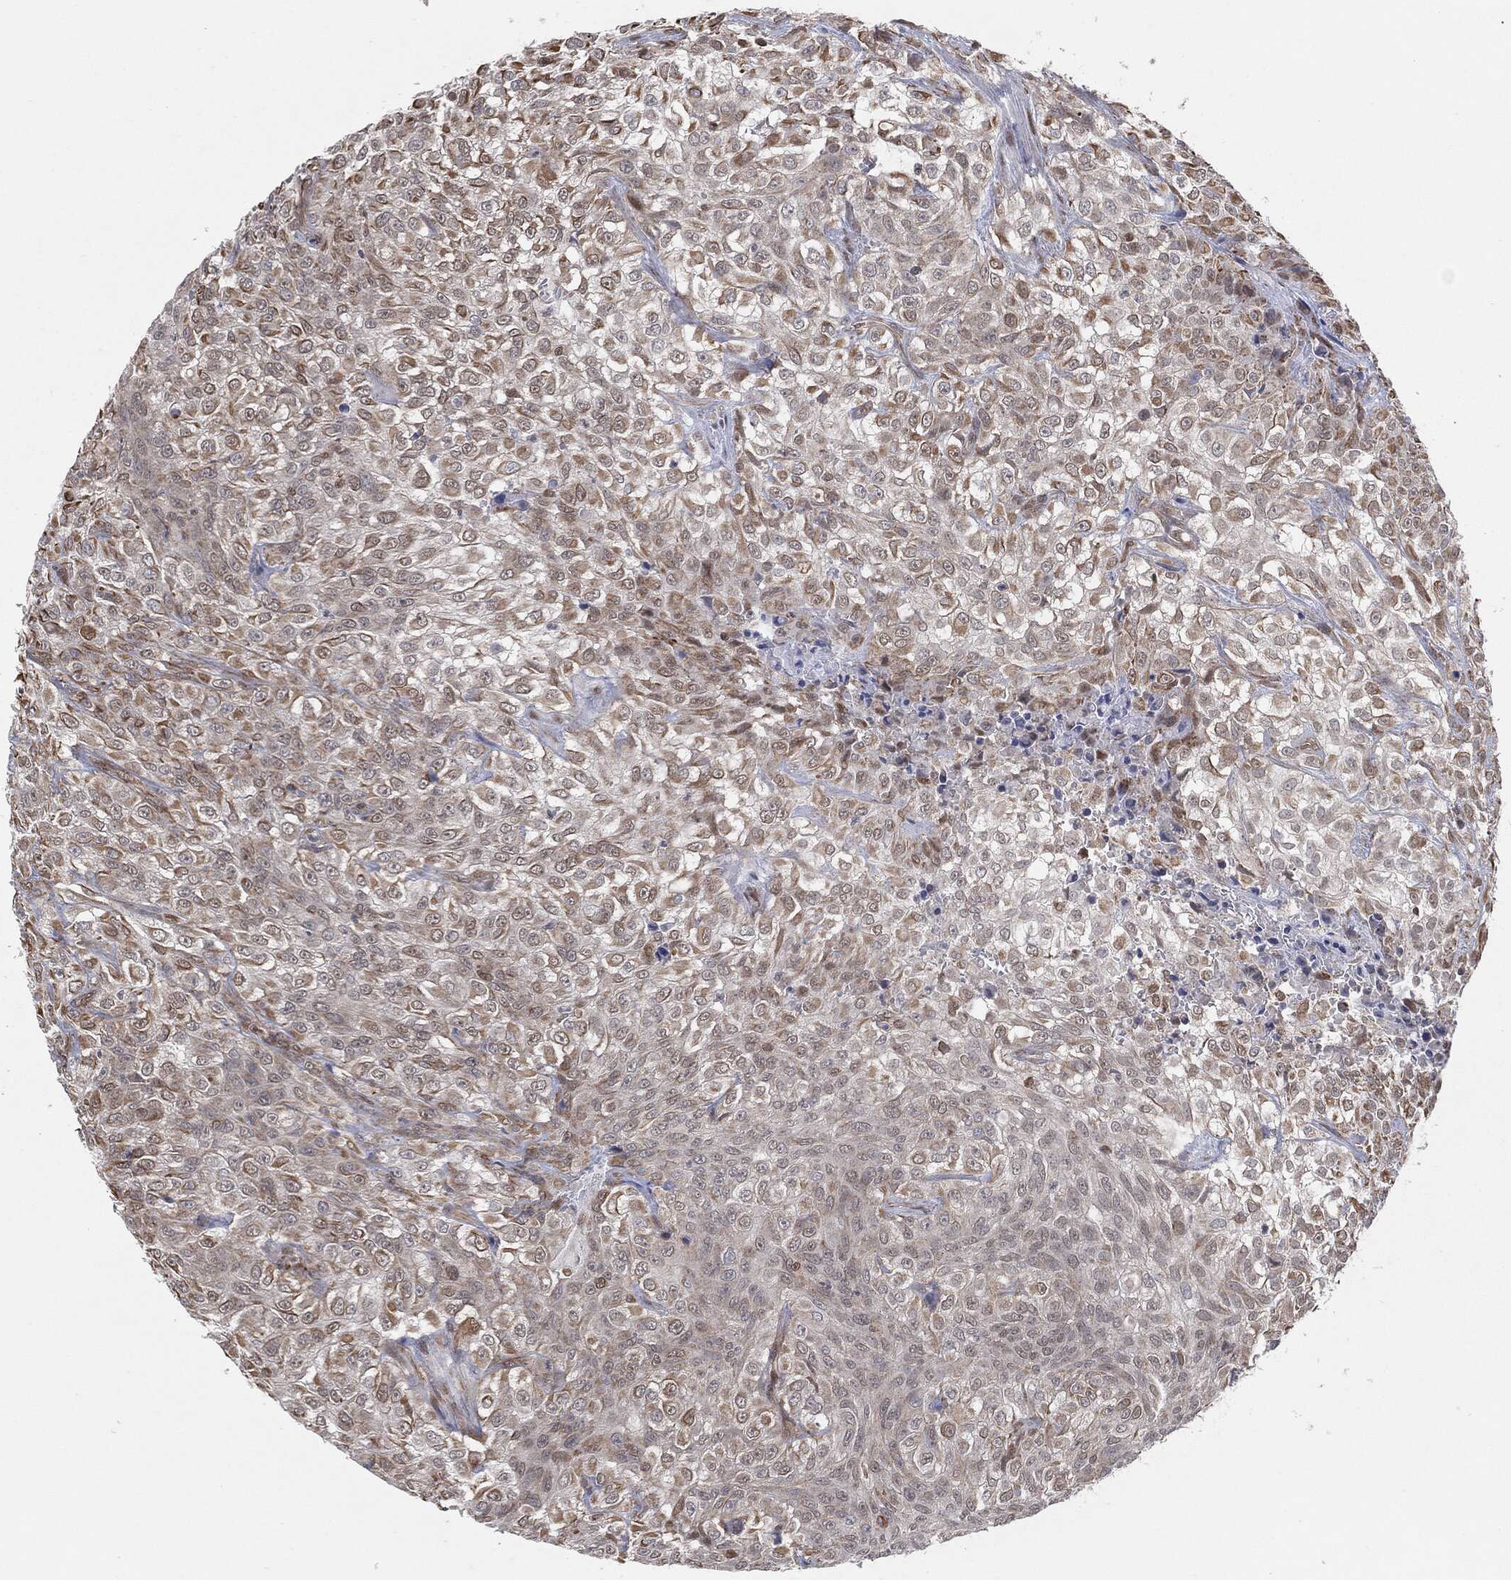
{"staining": {"intensity": "moderate", "quantity": "25%-75%", "location": "cytoplasmic/membranous"}, "tissue": "urothelial cancer", "cell_type": "Tumor cells", "image_type": "cancer", "snomed": [{"axis": "morphology", "description": "Urothelial carcinoma, High grade"}, {"axis": "topography", "description": "Urinary bladder"}], "caption": "This image displays immunohistochemistry (IHC) staining of human urothelial cancer, with medium moderate cytoplasmic/membranous expression in approximately 25%-75% of tumor cells.", "gene": "TP53RK", "patient": {"sex": "male", "age": 56}}